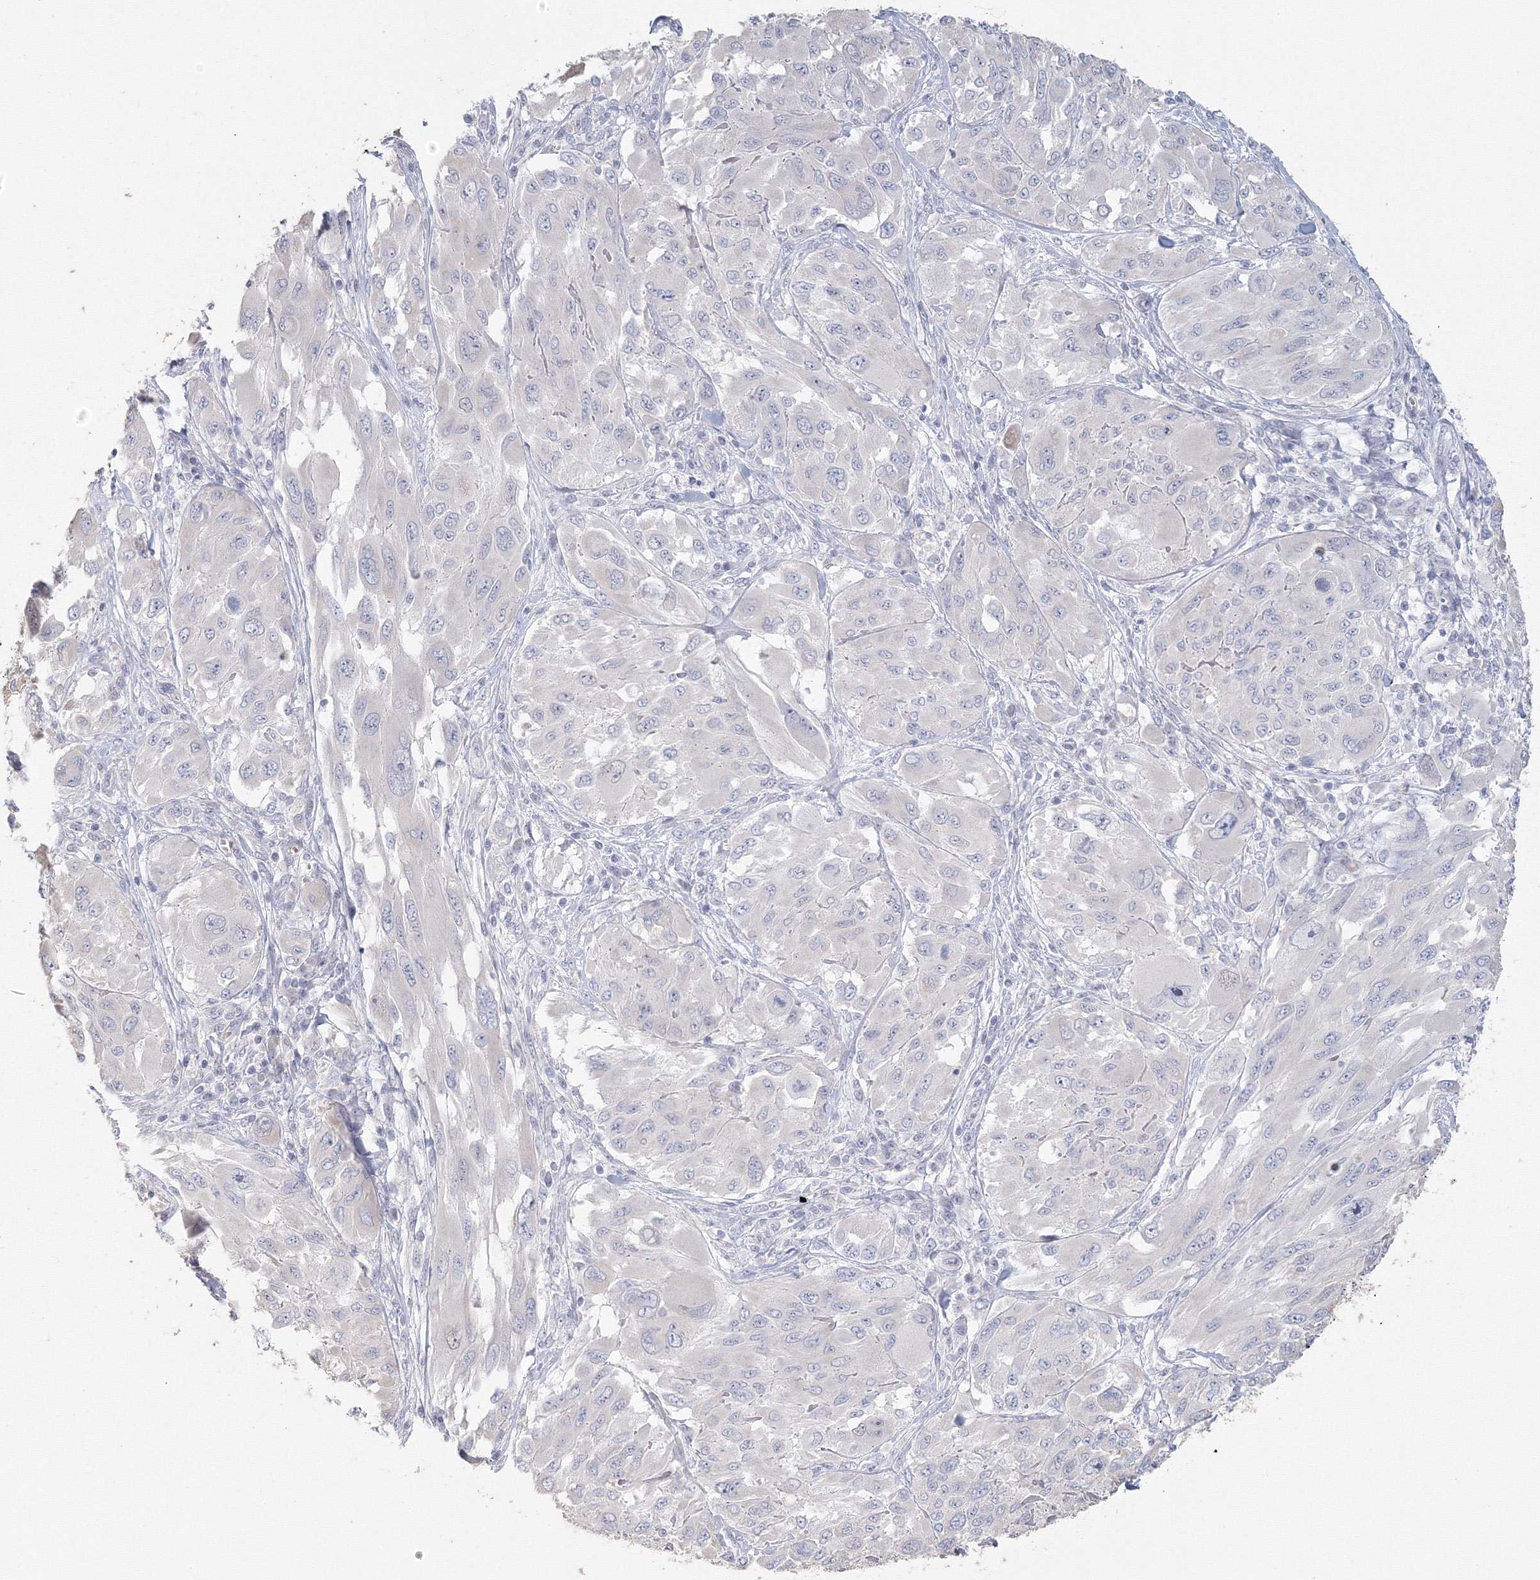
{"staining": {"intensity": "negative", "quantity": "none", "location": "none"}, "tissue": "melanoma", "cell_type": "Tumor cells", "image_type": "cancer", "snomed": [{"axis": "morphology", "description": "Malignant melanoma, NOS"}, {"axis": "topography", "description": "Skin"}], "caption": "Immunohistochemistry histopathology image of neoplastic tissue: human melanoma stained with DAB (3,3'-diaminobenzidine) demonstrates no significant protein expression in tumor cells.", "gene": "TACC2", "patient": {"sex": "female", "age": 91}}